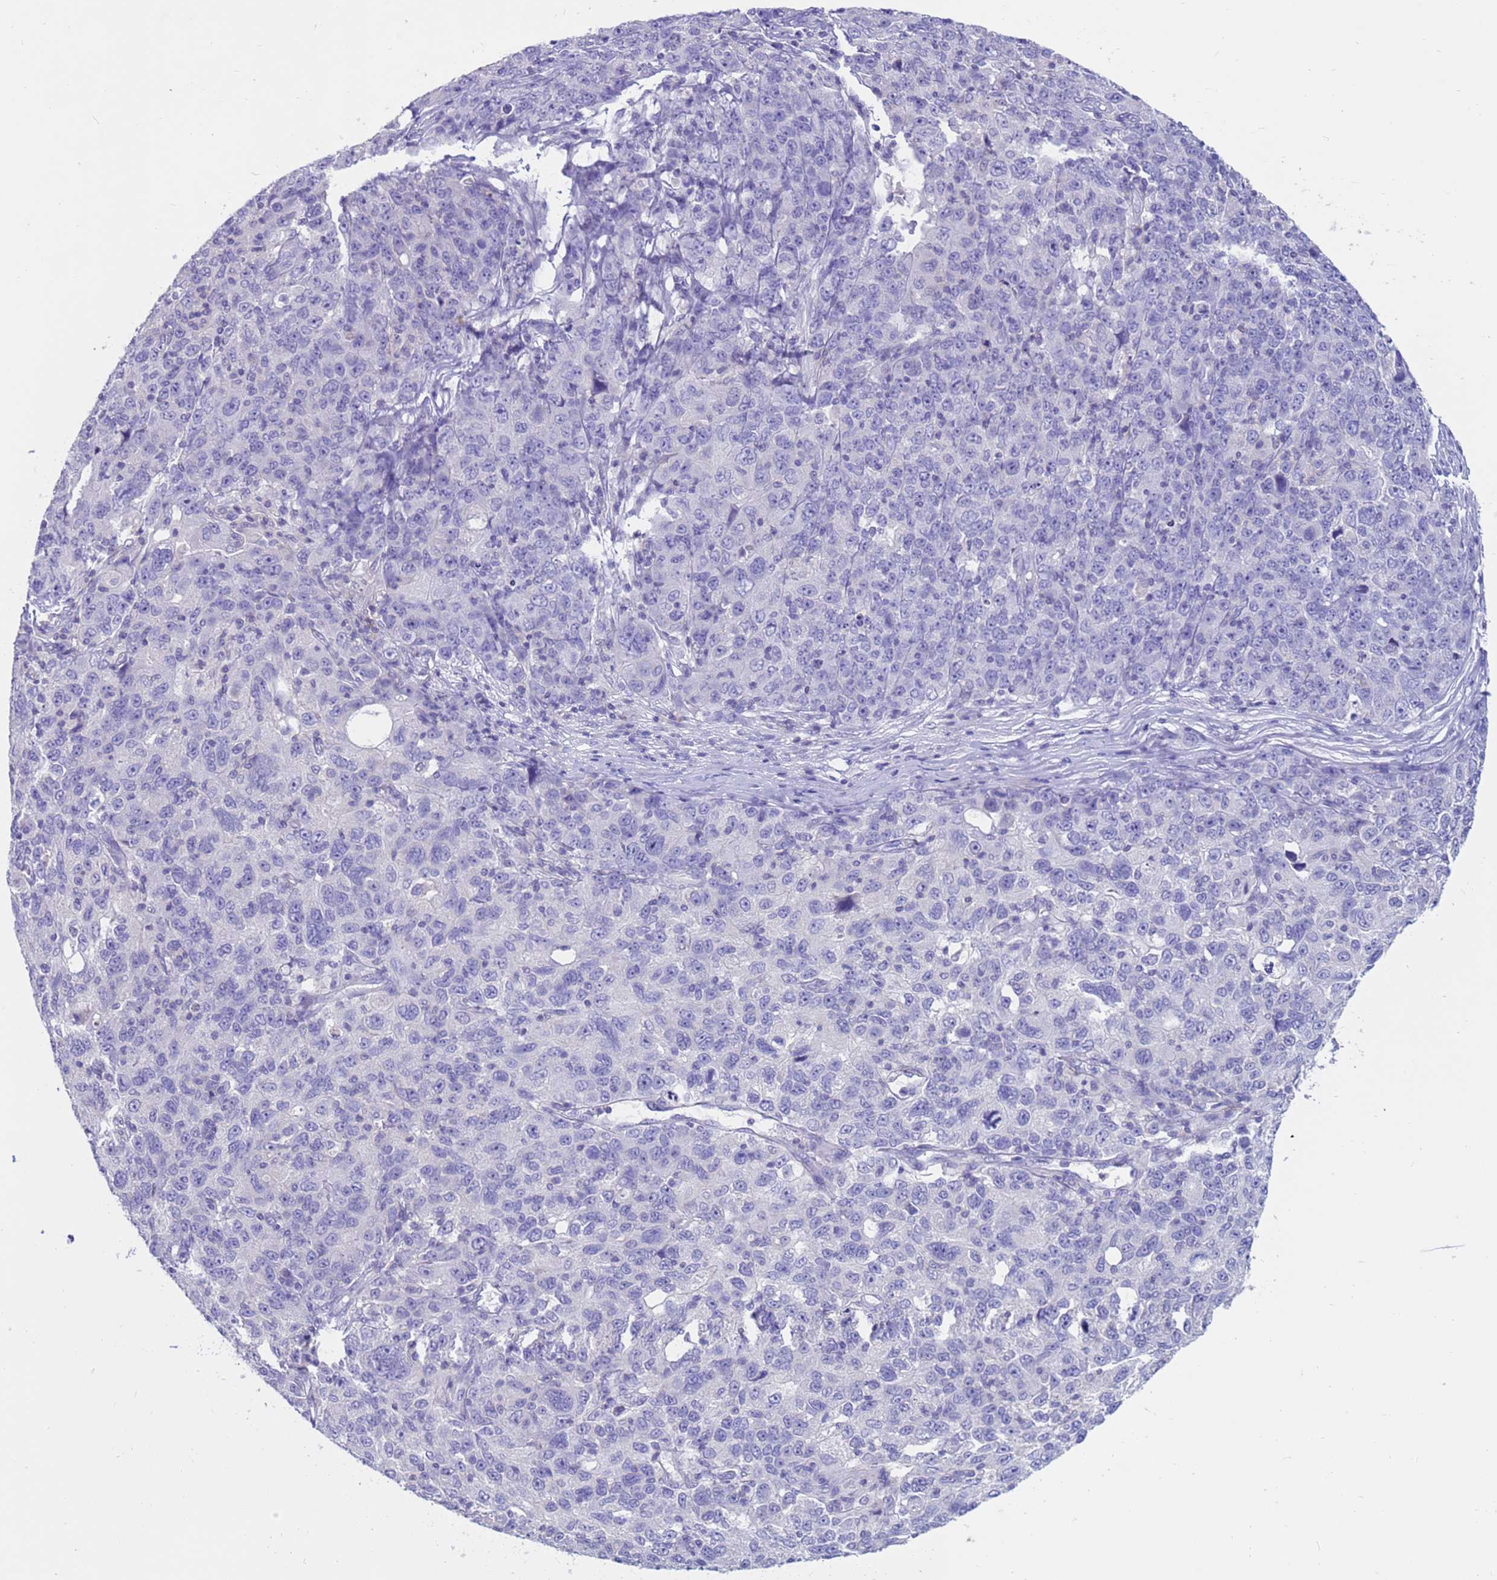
{"staining": {"intensity": "negative", "quantity": "none", "location": "none"}, "tissue": "ovarian cancer", "cell_type": "Tumor cells", "image_type": "cancer", "snomed": [{"axis": "morphology", "description": "Carcinoma, endometroid"}, {"axis": "topography", "description": "Ovary"}], "caption": "DAB immunohistochemical staining of human ovarian cancer (endometroid carcinoma) shows no significant expression in tumor cells.", "gene": "PDE10A", "patient": {"sex": "female", "age": 42}}